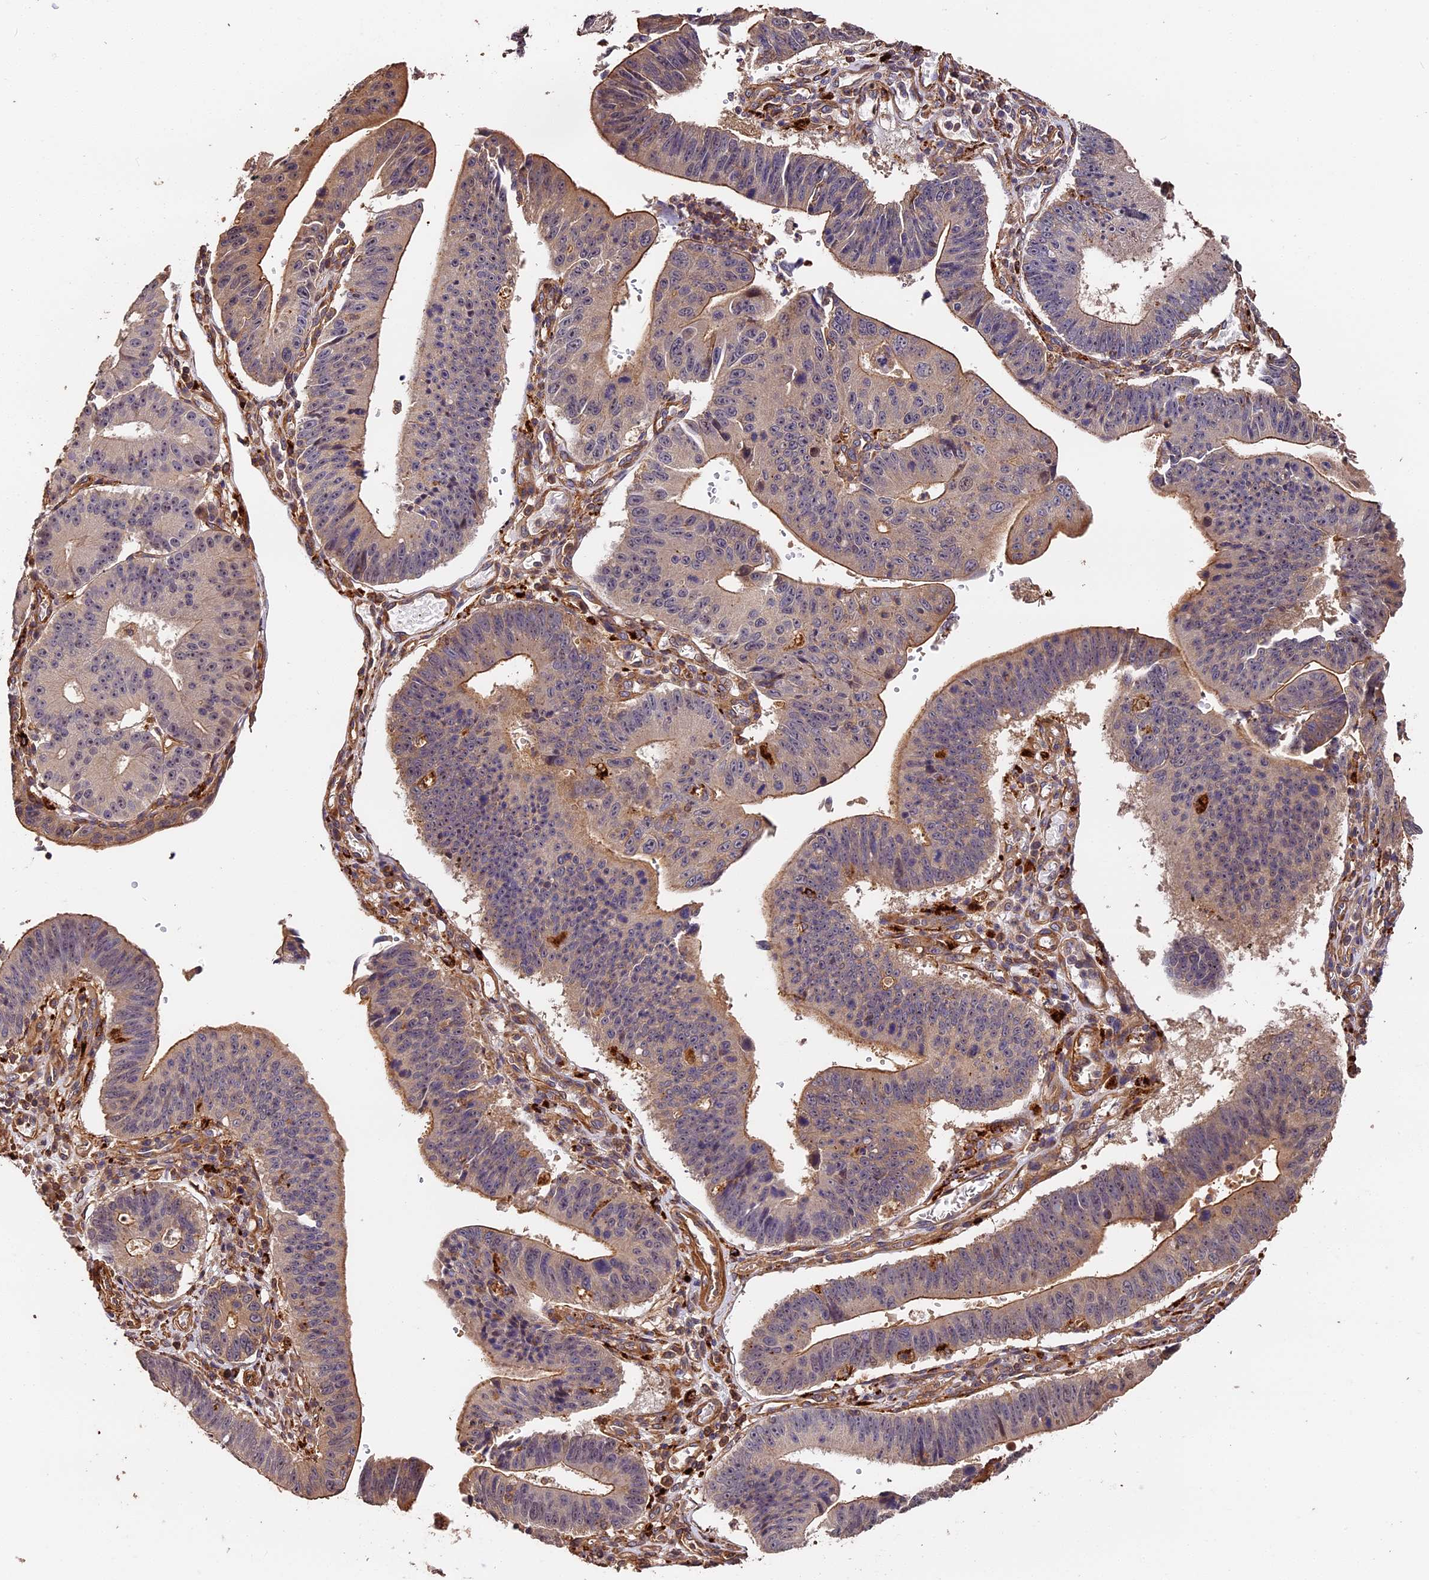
{"staining": {"intensity": "moderate", "quantity": "<25%", "location": "cytoplasmic/membranous"}, "tissue": "stomach cancer", "cell_type": "Tumor cells", "image_type": "cancer", "snomed": [{"axis": "morphology", "description": "Adenocarcinoma, NOS"}, {"axis": "topography", "description": "Stomach"}], "caption": "Moderate cytoplasmic/membranous protein staining is identified in about <25% of tumor cells in stomach cancer (adenocarcinoma).", "gene": "MMP15", "patient": {"sex": "male", "age": 59}}